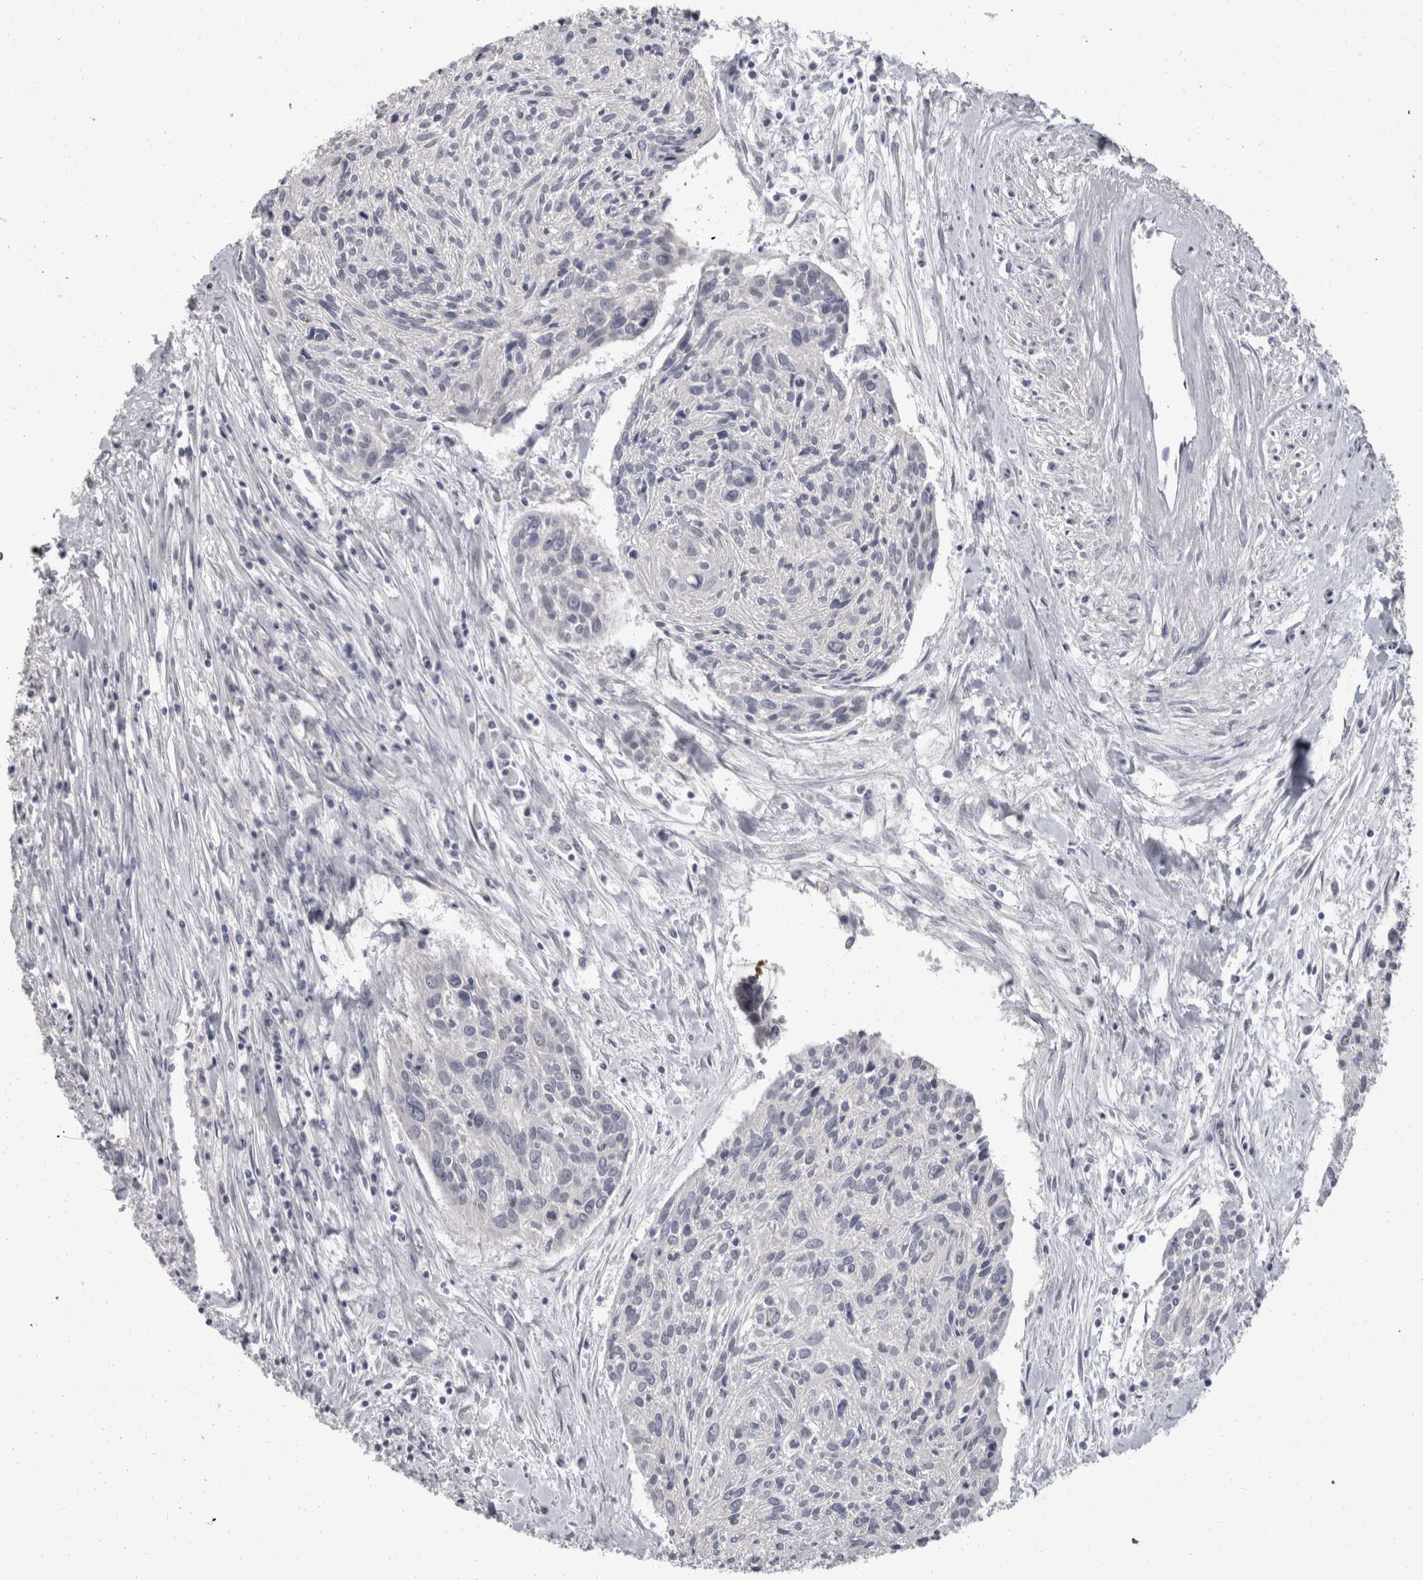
{"staining": {"intensity": "negative", "quantity": "none", "location": "none"}, "tissue": "cervical cancer", "cell_type": "Tumor cells", "image_type": "cancer", "snomed": [{"axis": "morphology", "description": "Squamous cell carcinoma, NOS"}, {"axis": "topography", "description": "Cervix"}], "caption": "An image of cervical cancer (squamous cell carcinoma) stained for a protein shows no brown staining in tumor cells.", "gene": "FHOD3", "patient": {"sex": "female", "age": 51}}